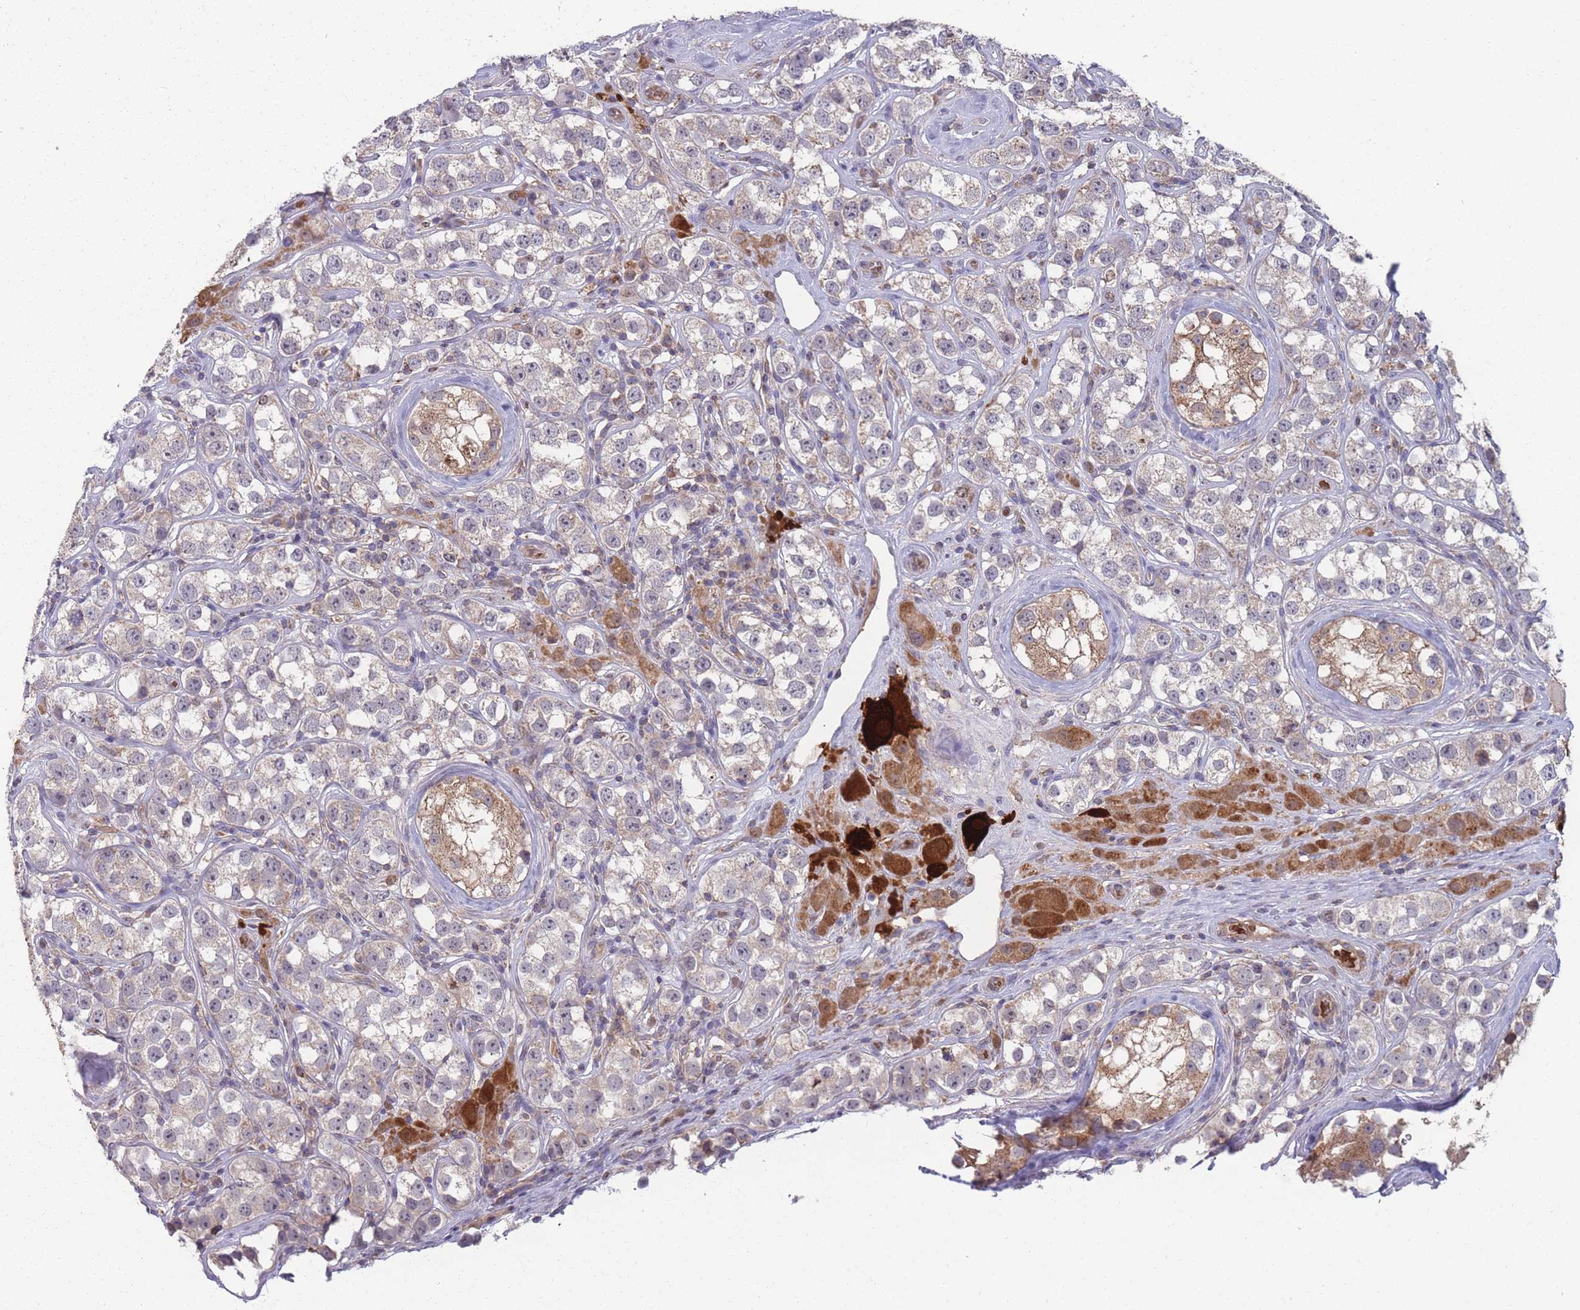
{"staining": {"intensity": "negative", "quantity": "none", "location": "none"}, "tissue": "testis cancer", "cell_type": "Tumor cells", "image_type": "cancer", "snomed": [{"axis": "morphology", "description": "Seminoma, NOS"}, {"axis": "topography", "description": "Testis"}], "caption": "Tumor cells are negative for brown protein staining in testis cancer.", "gene": "SLC35B4", "patient": {"sex": "male", "age": 28}}